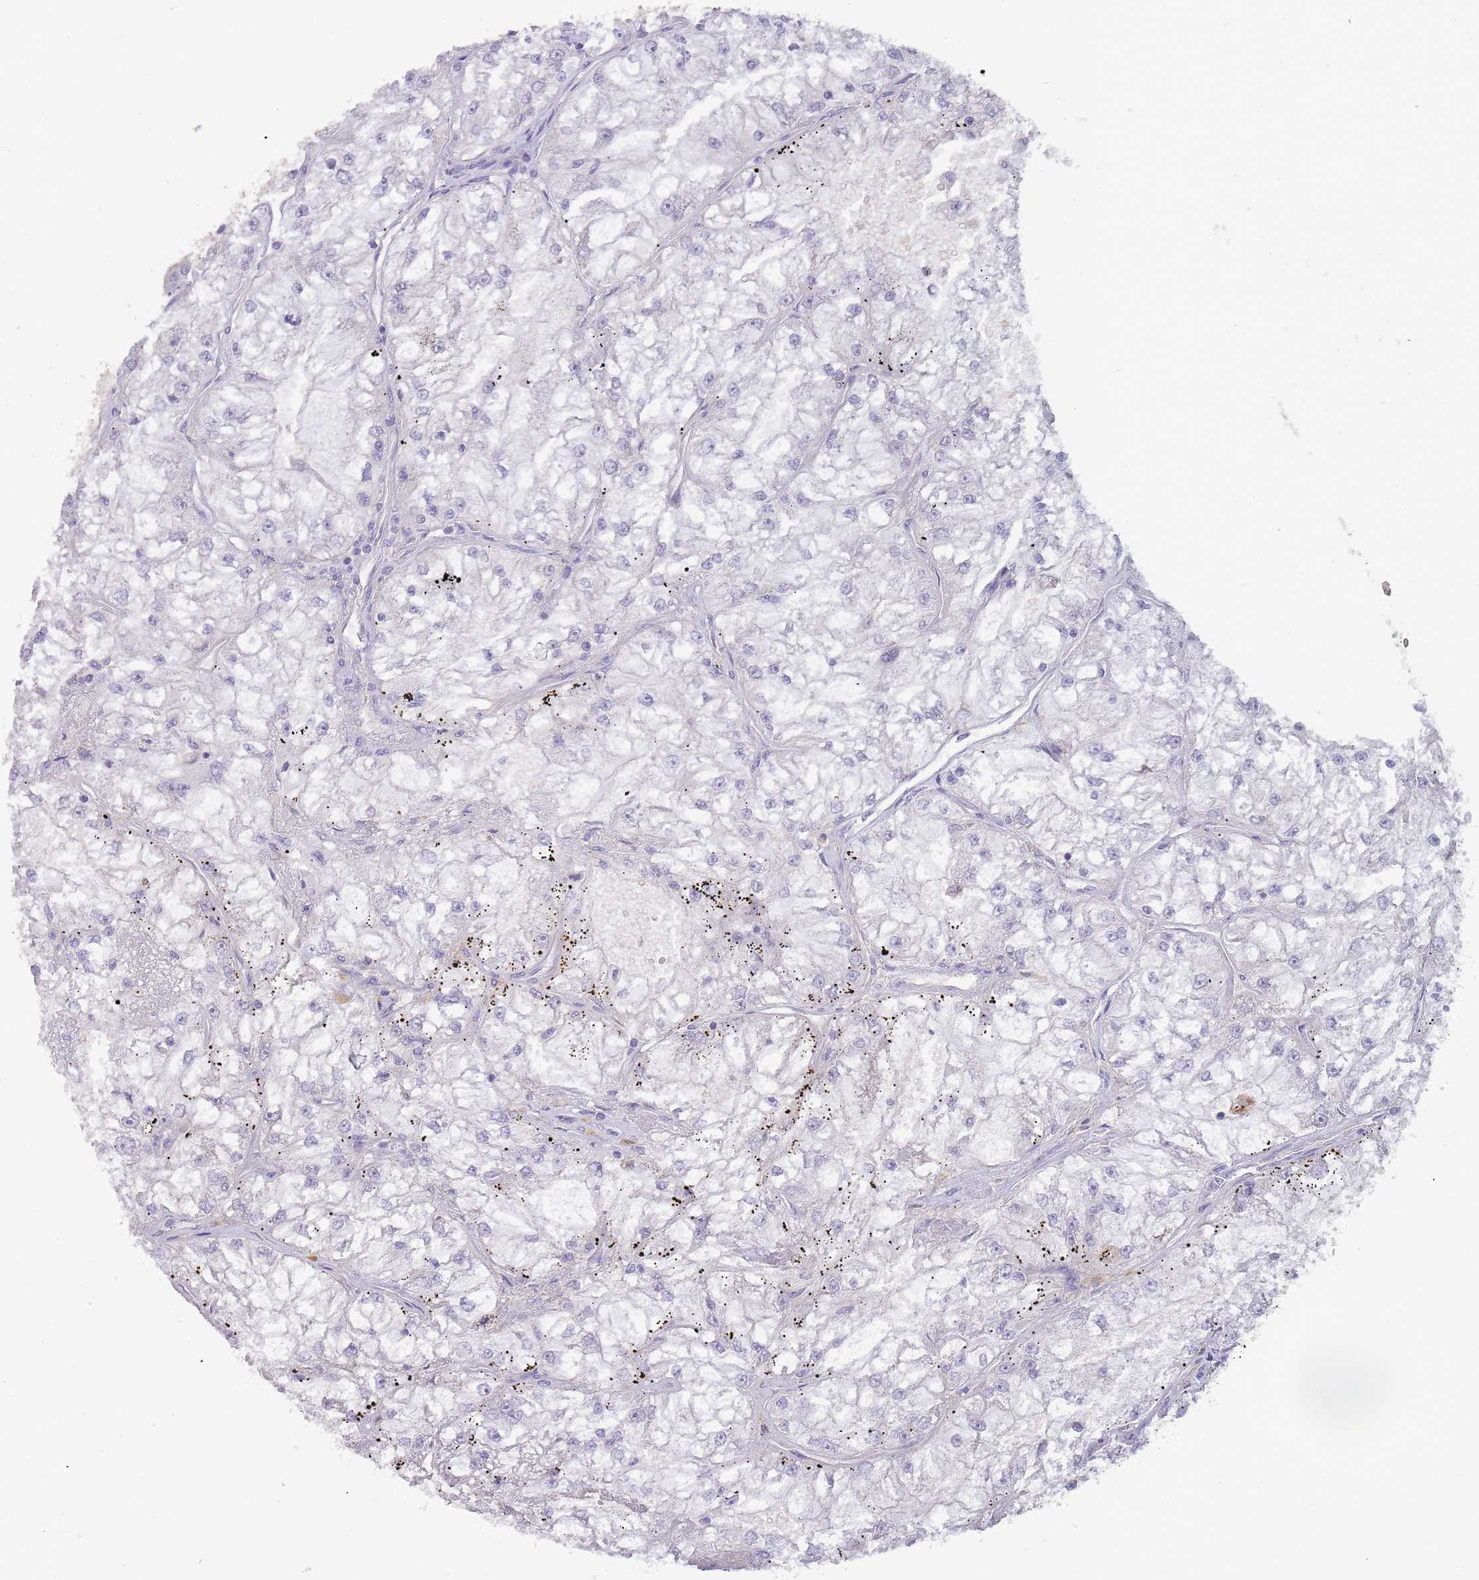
{"staining": {"intensity": "negative", "quantity": "none", "location": "none"}, "tissue": "renal cancer", "cell_type": "Tumor cells", "image_type": "cancer", "snomed": [{"axis": "morphology", "description": "Adenocarcinoma, NOS"}, {"axis": "topography", "description": "Kidney"}], "caption": "High power microscopy micrograph of an immunohistochemistry histopathology image of renal adenocarcinoma, revealing no significant positivity in tumor cells.", "gene": "SUSD1", "patient": {"sex": "female", "age": 72}}